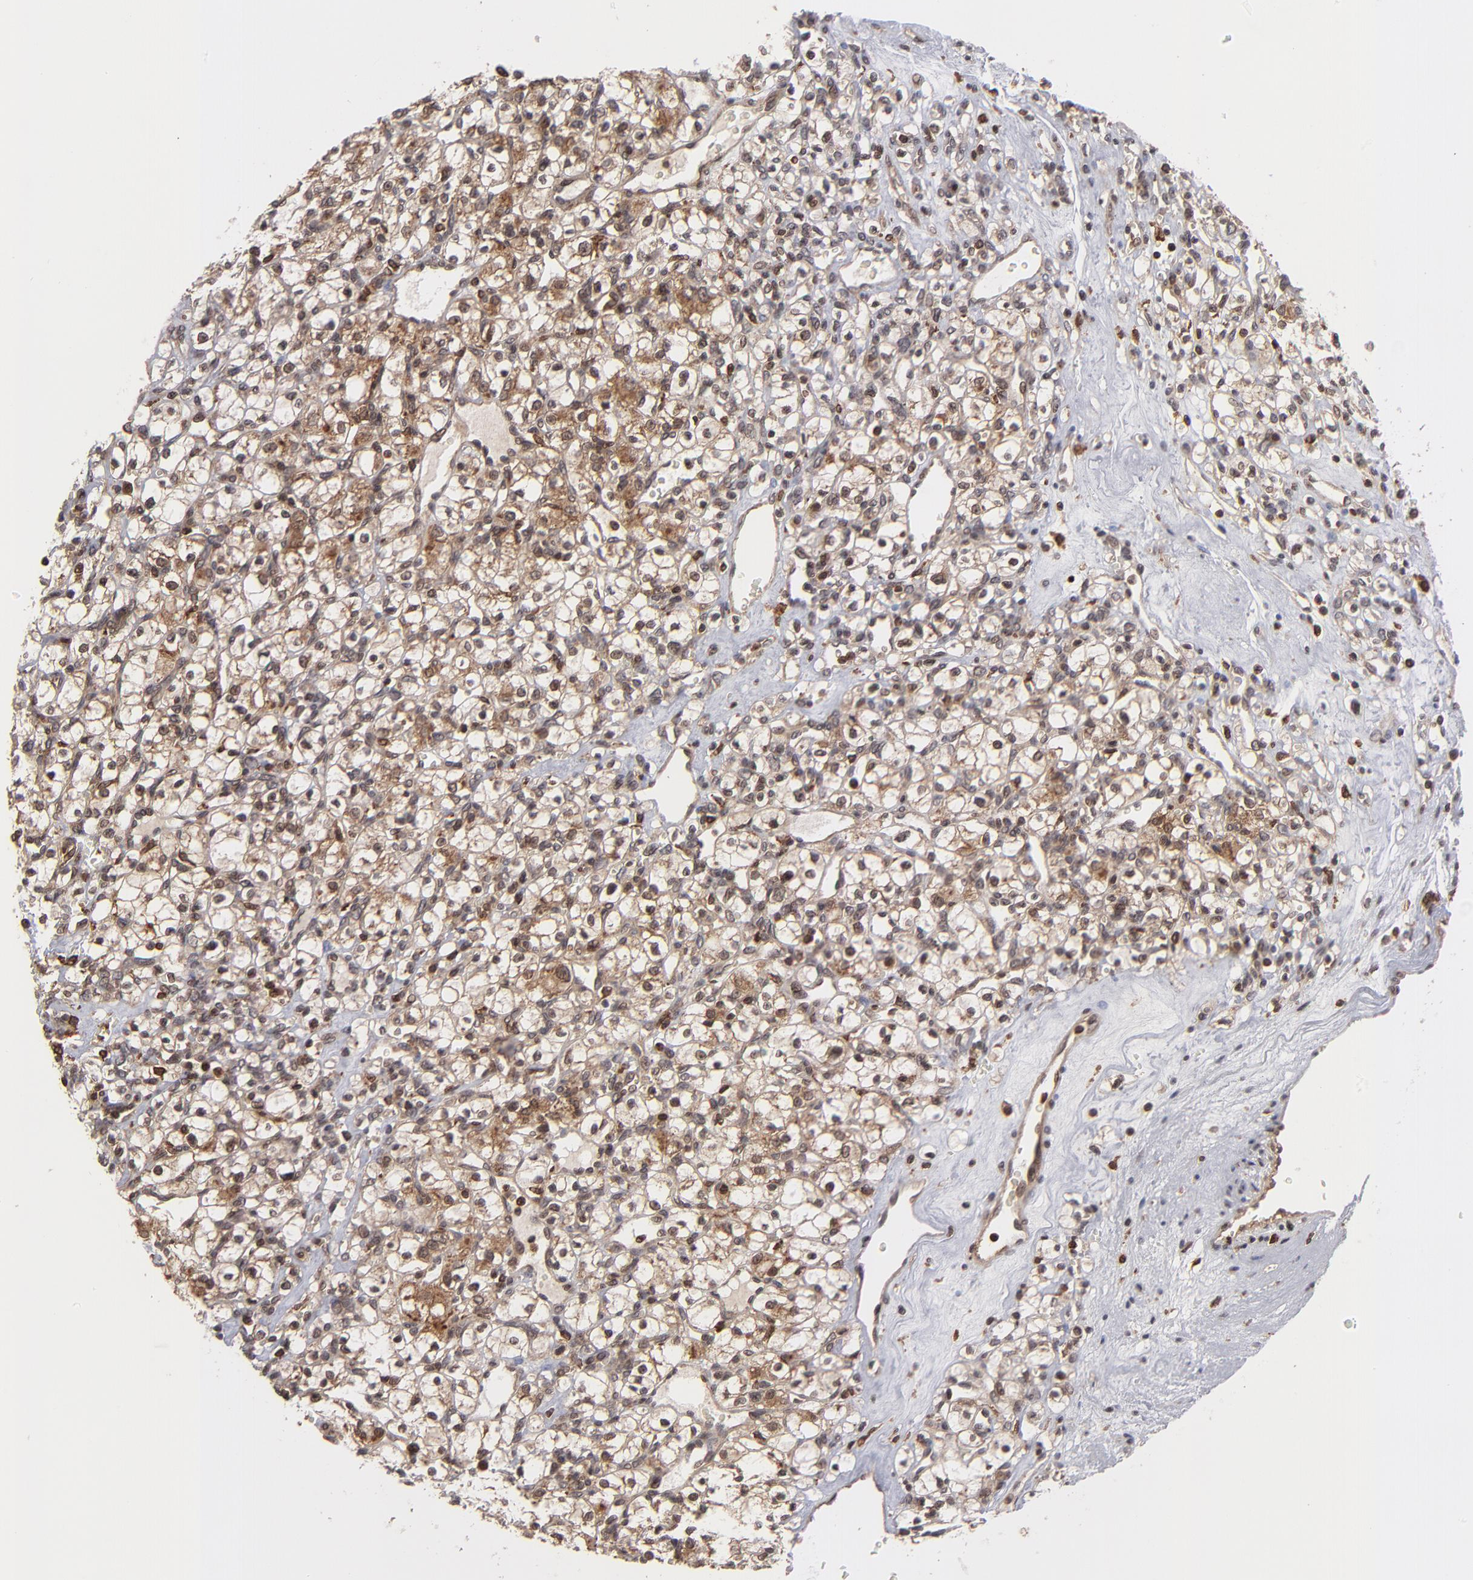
{"staining": {"intensity": "moderate", "quantity": ">75%", "location": "cytoplasmic/membranous,nuclear"}, "tissue": "renal cancer", "cell_type": "Tumor cells", "image_type": "cancer", "snomed": [{"axis": "morphology", "description": "Adenocarcinoma, NOS"}, {"axis": "topography", "description": "Kidney"}], "caption": "Immunohistochemistry (IHC) image of human adenocarcinoma (renal) stained for a protein (brown), which shows medium levels of moderate cytoplasmic/membranous and nuclear positivity in approximately >75% of tumor cells.", "gene": "RGS6", "patient": {"sex": "female", "age": 62}}